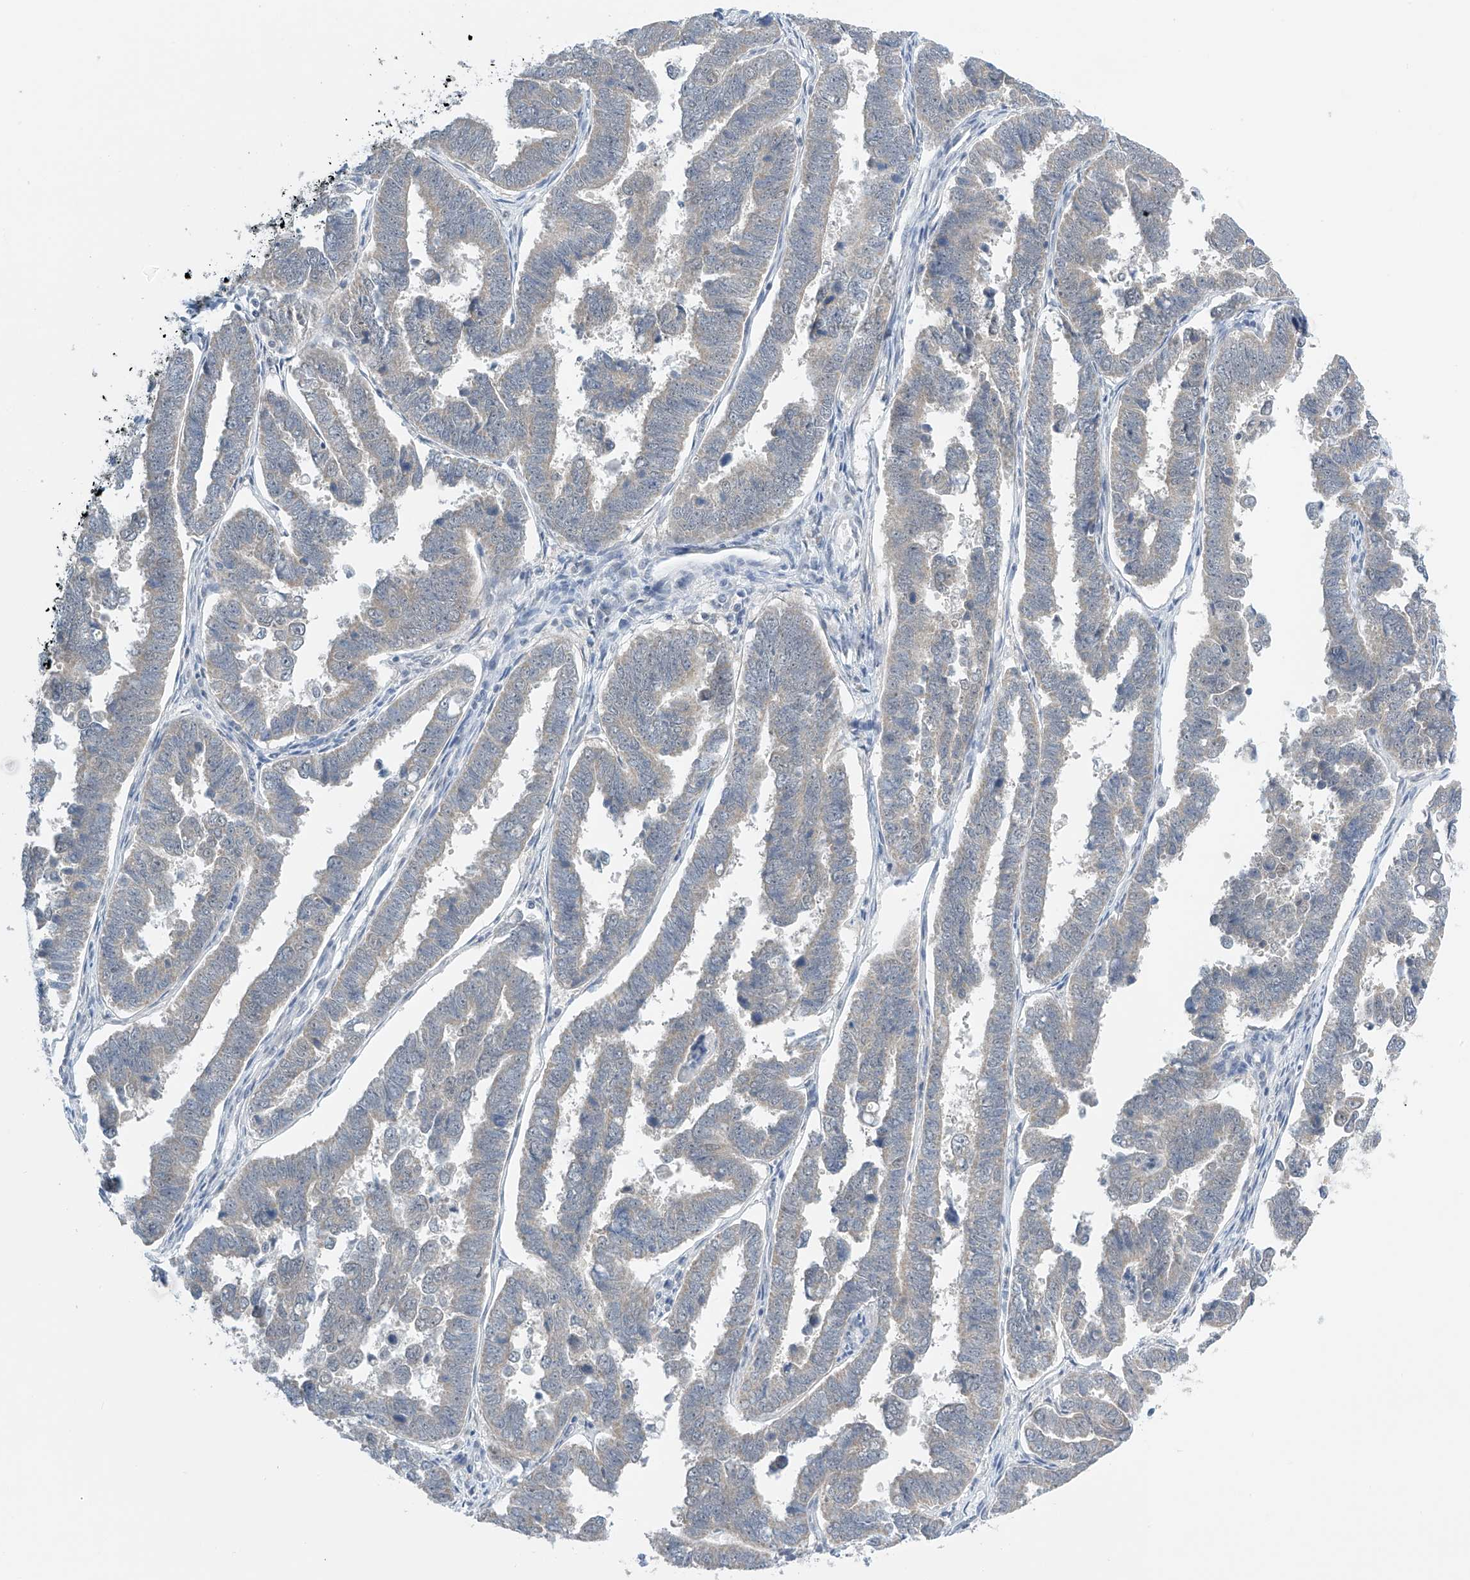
{"staining": {"intensity": "weak", "quantity": "<25%", "location": "cytoplasmic/membranous"}, "tissue": "endometrial cancer", "cell_type": "Tumor cells", "image_type": "cancer", "snomed": [{"axis": "morphology", "description": "Adenocarcinoma, NOS"}, {"axis": "topography", "description": "Endometrium"}], "caption": "This is a photomicrograph of immunohistochemistry (IHC) staining of endometrial adenocarcinoma, which shows no staining in tumor cells. (DAB (3,3'-diaminobenzidine) IHC, high magnification).", "gene": "APLF", "patient": {"sex": "female", "age": 75}}